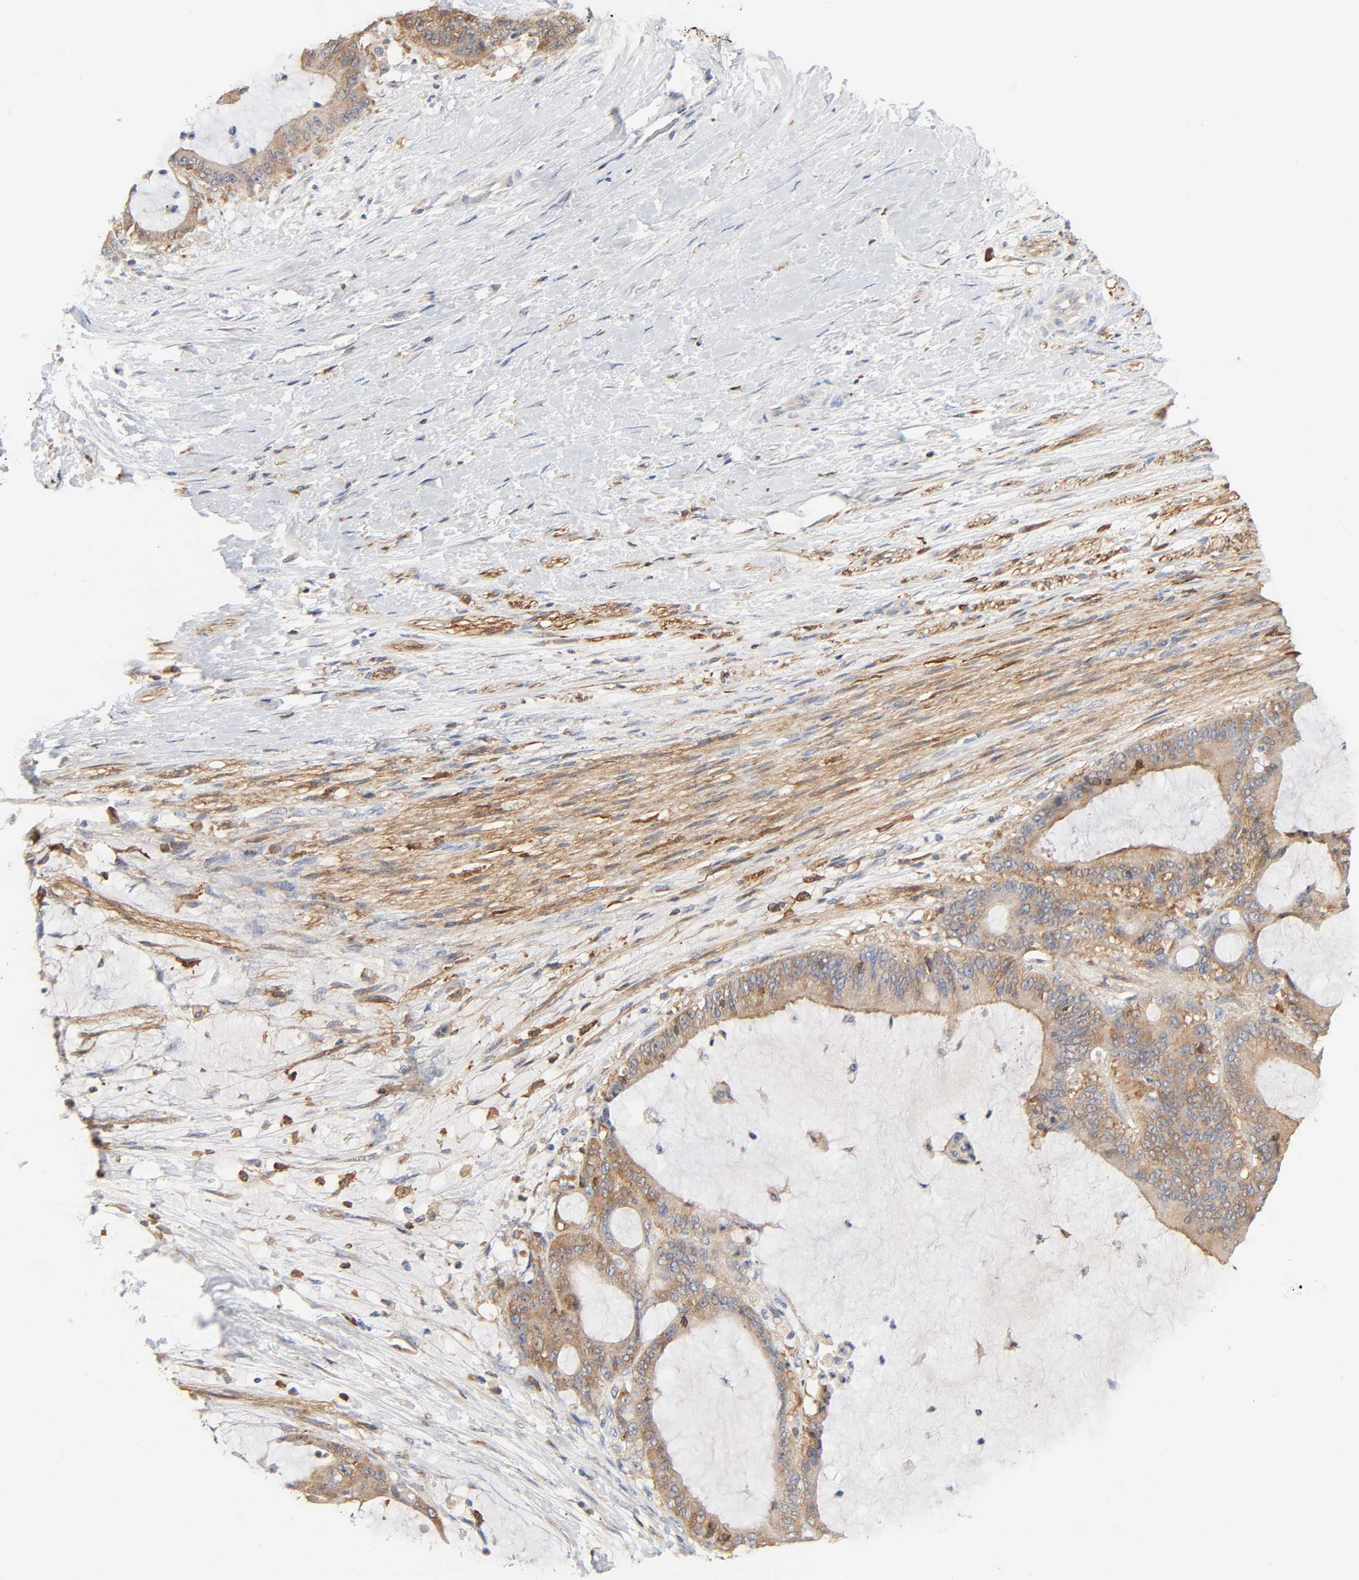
{"staining": {"intensity": "moderate", "quantity": ">75%", "location": "cytoplasmic/membranous"}, "tissue": "liver cancer", "cell_type": "Tumor cells", "image_type": "cancer", "snomed": [{"axis": "morphology", "description": "Cholangiocarcinoma"}, {"axis": "topography", "description": "Liver"}], "caption": "Tumor cells show medium levels of moderate cytoplasmic/membranous expression in about >75% of cells in liver cancer (cholangiocarcinoma).", "gene": "BIN1", "patient": {"sex": "female", "age": 73}}